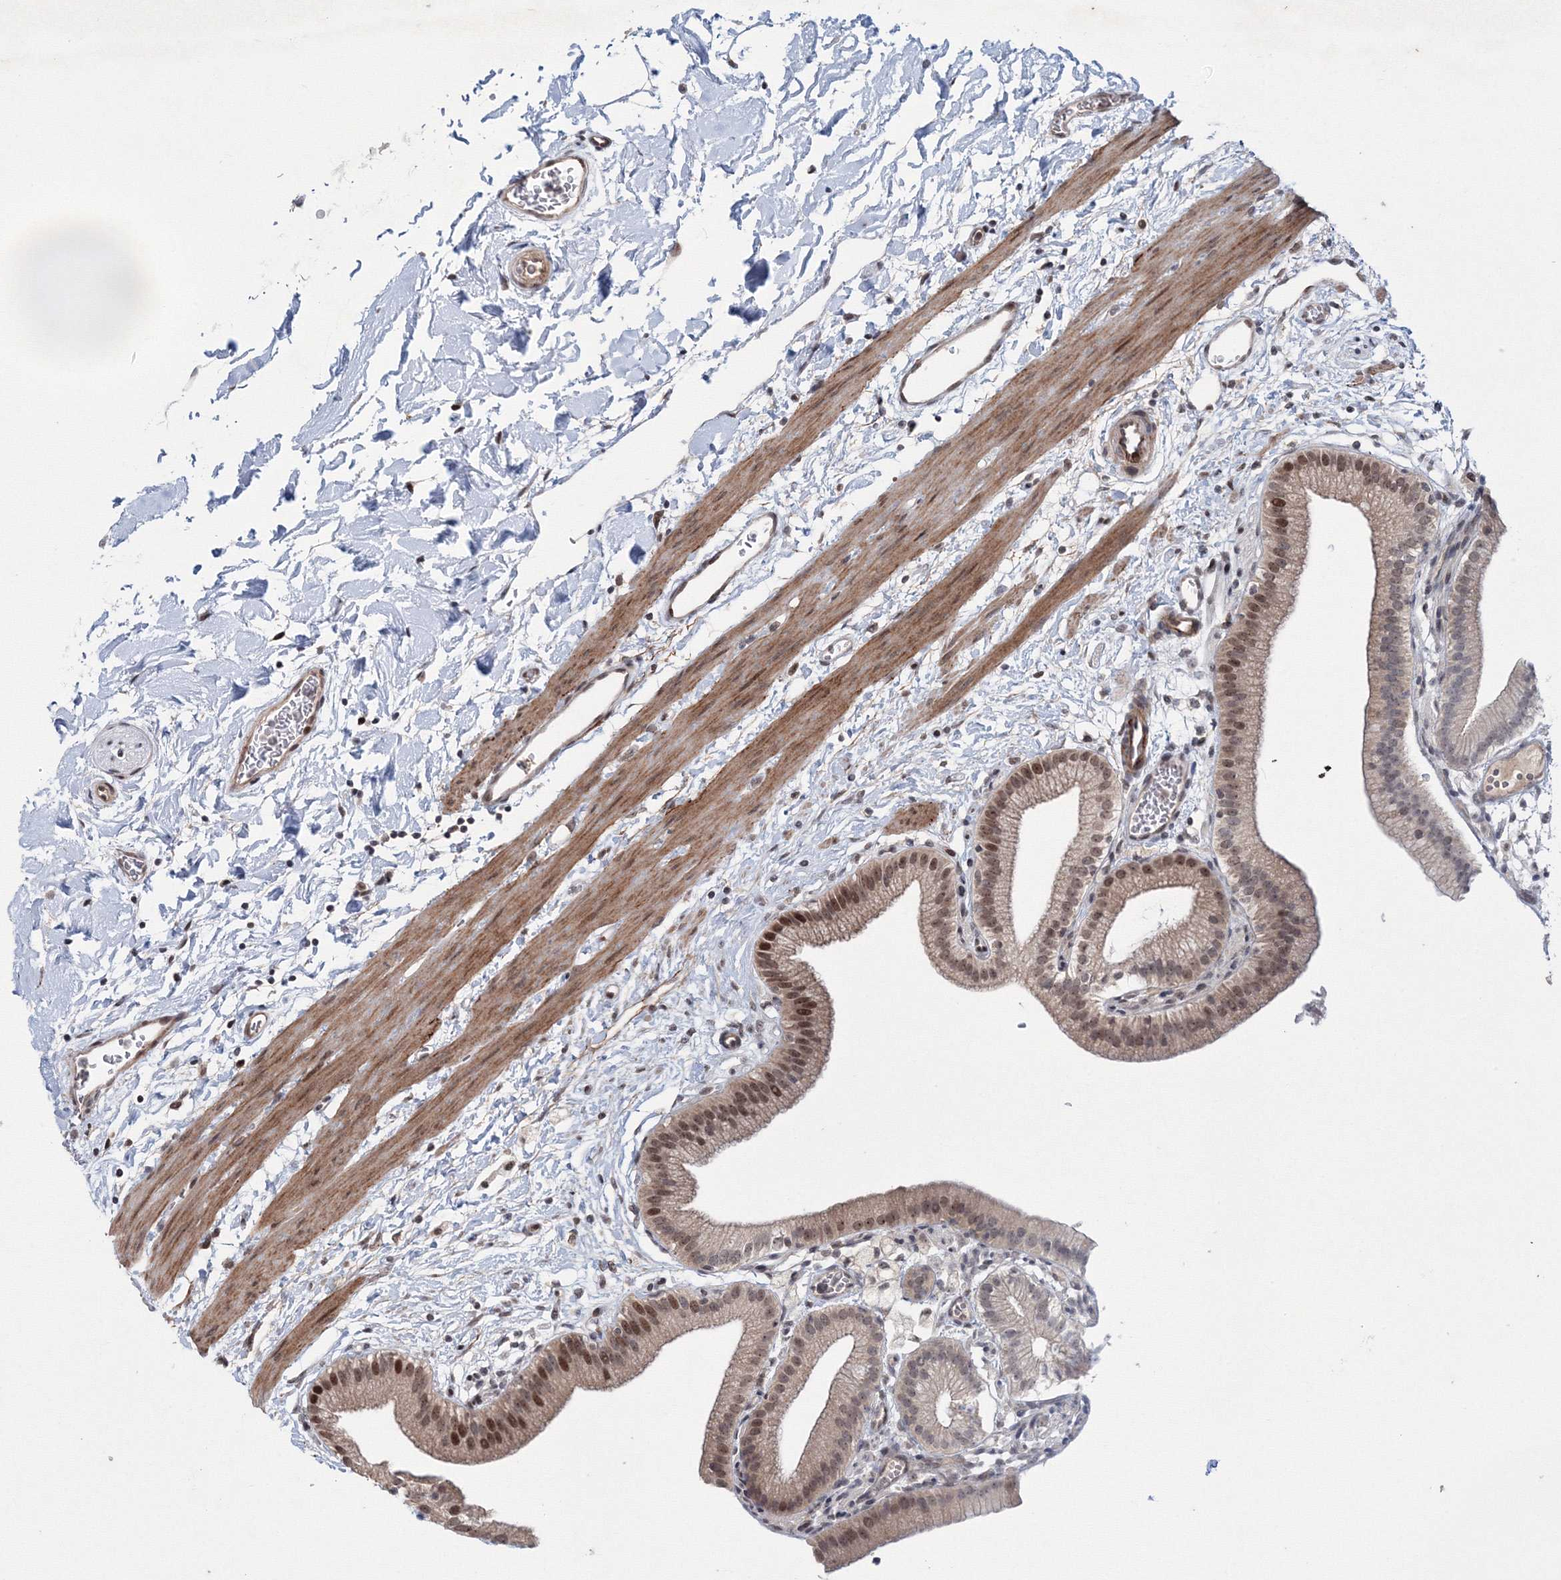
{"staining": {"intensity": "moderate", "quantity": "25%-75%", "location": "cytoplasmic/membranous,nuclear"}, "tissue": "gallbladder", "cell_type": "Glandular cells", "image_type": "normal", "snomed": [{"axis": "morphology", "description": "Normal tissue, NOS"}, {"axis": "topography", "description": "Gallbladder"}], "caption": "About 25%-75% of glandular cells in benign gallbladder display moderate cytoplasmic/membranous,nuclear protein staining as visualized by brown immunohistochemical staining.", "gene": "NOA1", "patient": {"sex": "male", "age": 55}}